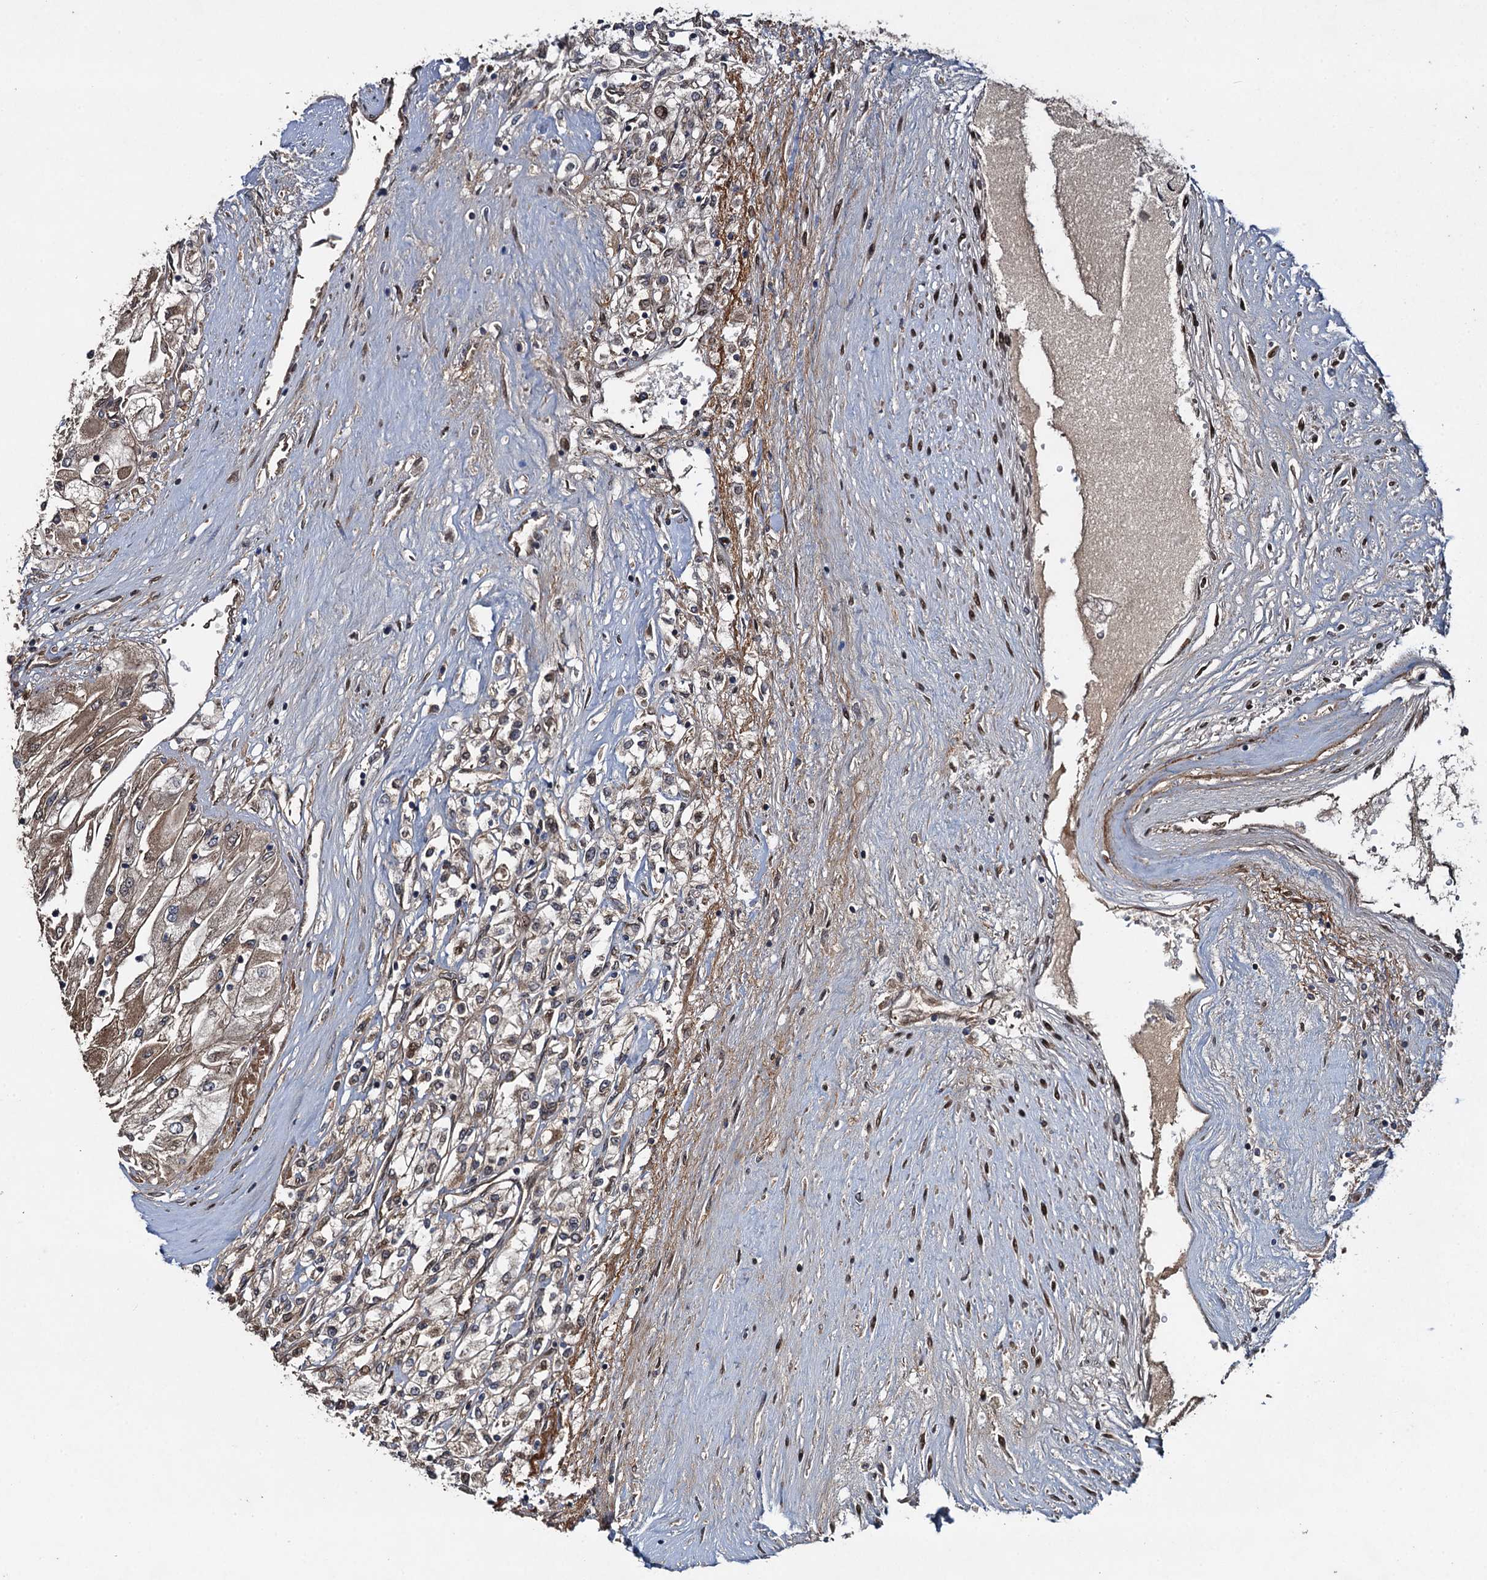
{"staining": {"intensity": "moderate", "quantity": ">75%", "location": "cytoplasmic/membranous"}, "tissue": "renal cancer", "cell_type": "Tumor cells", "image_type": "cancer", "snomed": [{"axis": "morphology", "description": "Adenocarcinoma, NOS"}, {"axis": "topography", "description": "Kidney"}], "caption": "Protein expression analysis of renal cancer (adenocarcinoma) demonstrates moderate cytoplasmic/membranous expression in about >75% of tumor cells.", "gene": "RHOBTB1", "patient": {"sex": "male", "age": 80}}